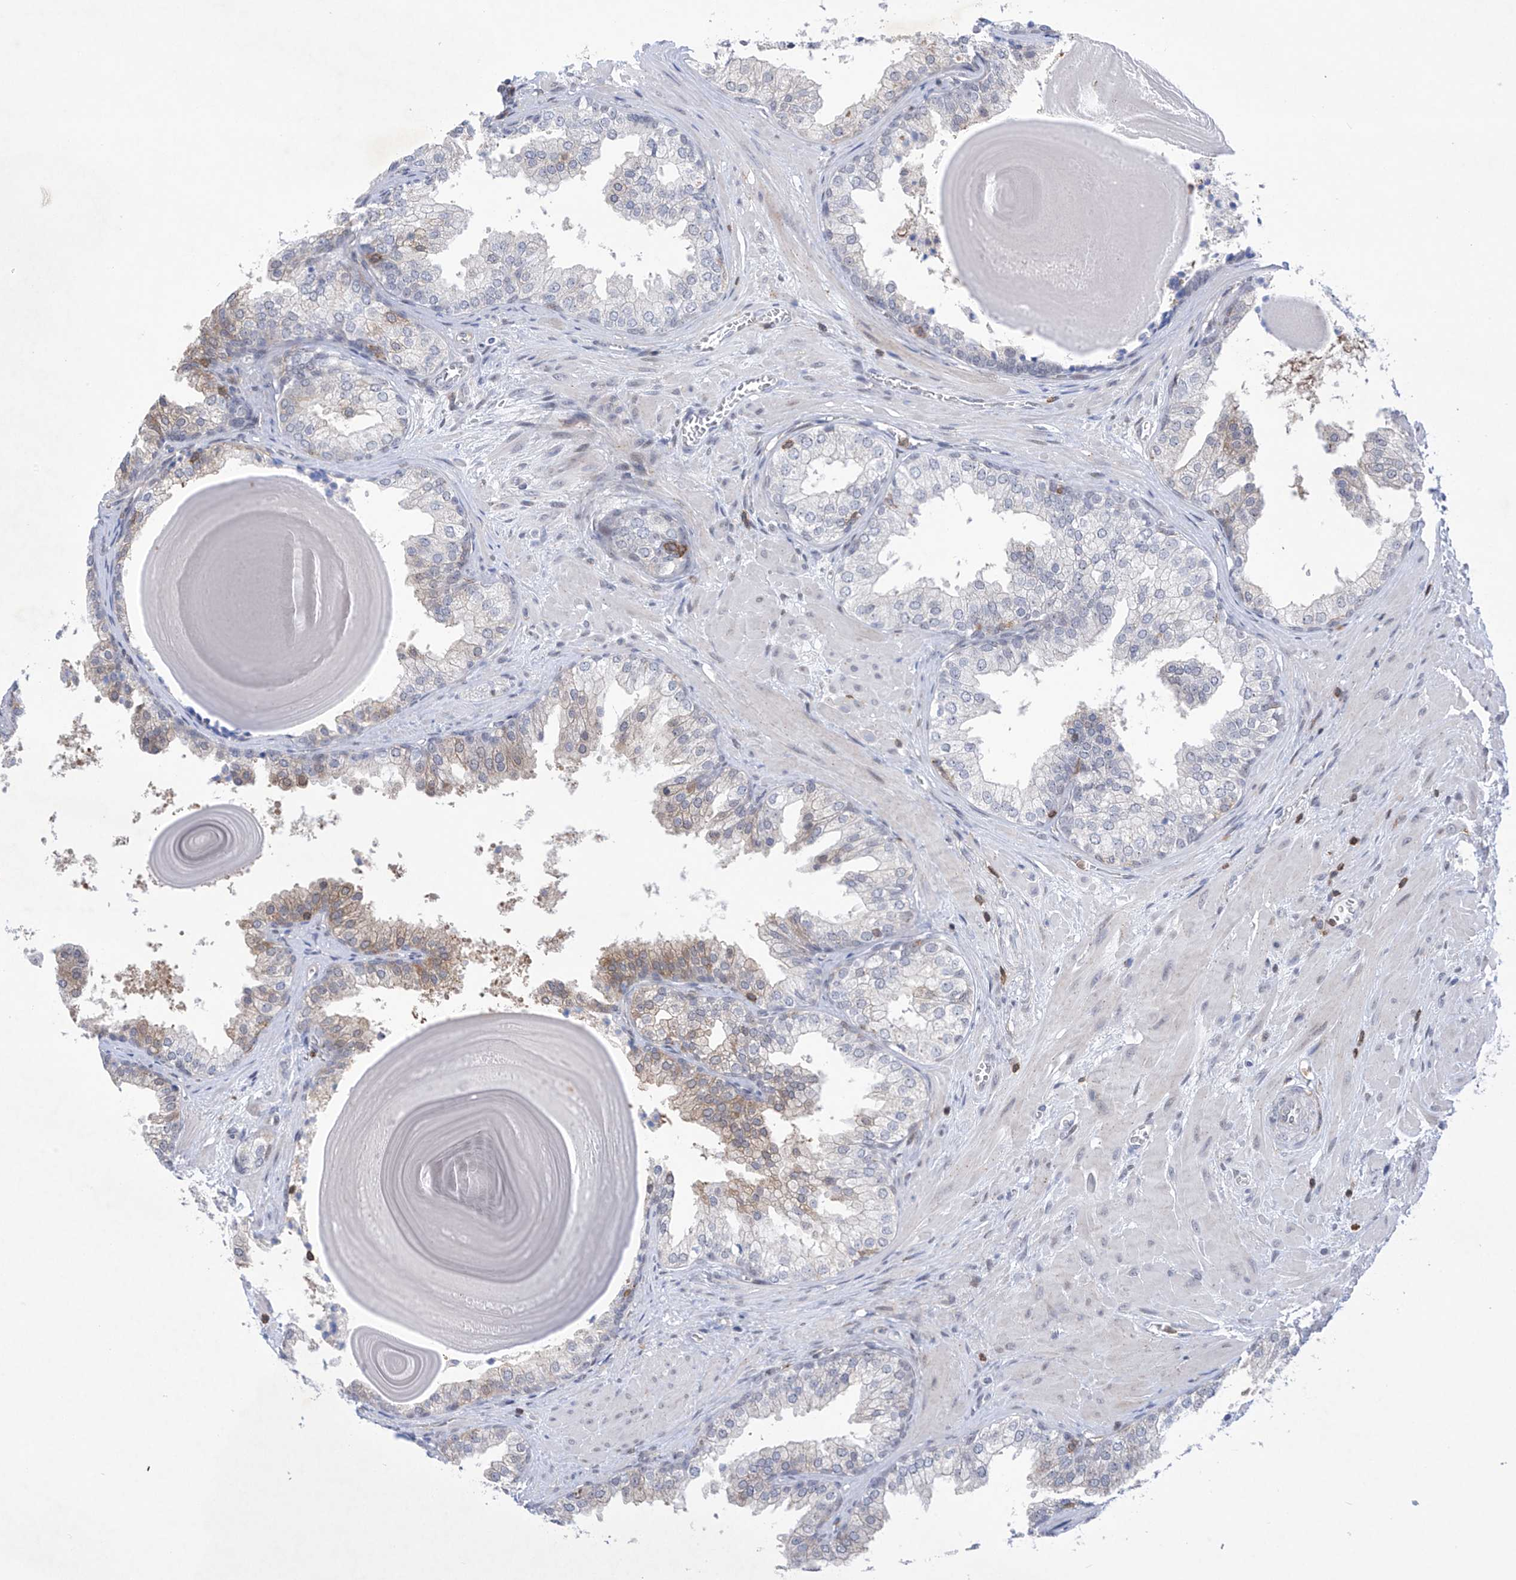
{"staining": {"intensity": "moderate", "quantity": "25%-75%", "location": "cytoplasmic/membranous"}, "tissue": "prostate", "cell_type": "Glandular cells", "image_type": "normal", "snomed": [{"axis": "morphology", "description": "Normal tissue, NOS"}, {"axis": "topography", "description": "Prostate"}], "caption": "Protein staining displays moderate cytoplasmic/membranous positivity in approximately 25%-75% of glandular cells in benign prostate.", "gene": "MSL3", "patient": {"sex": "male", "age": 48}}